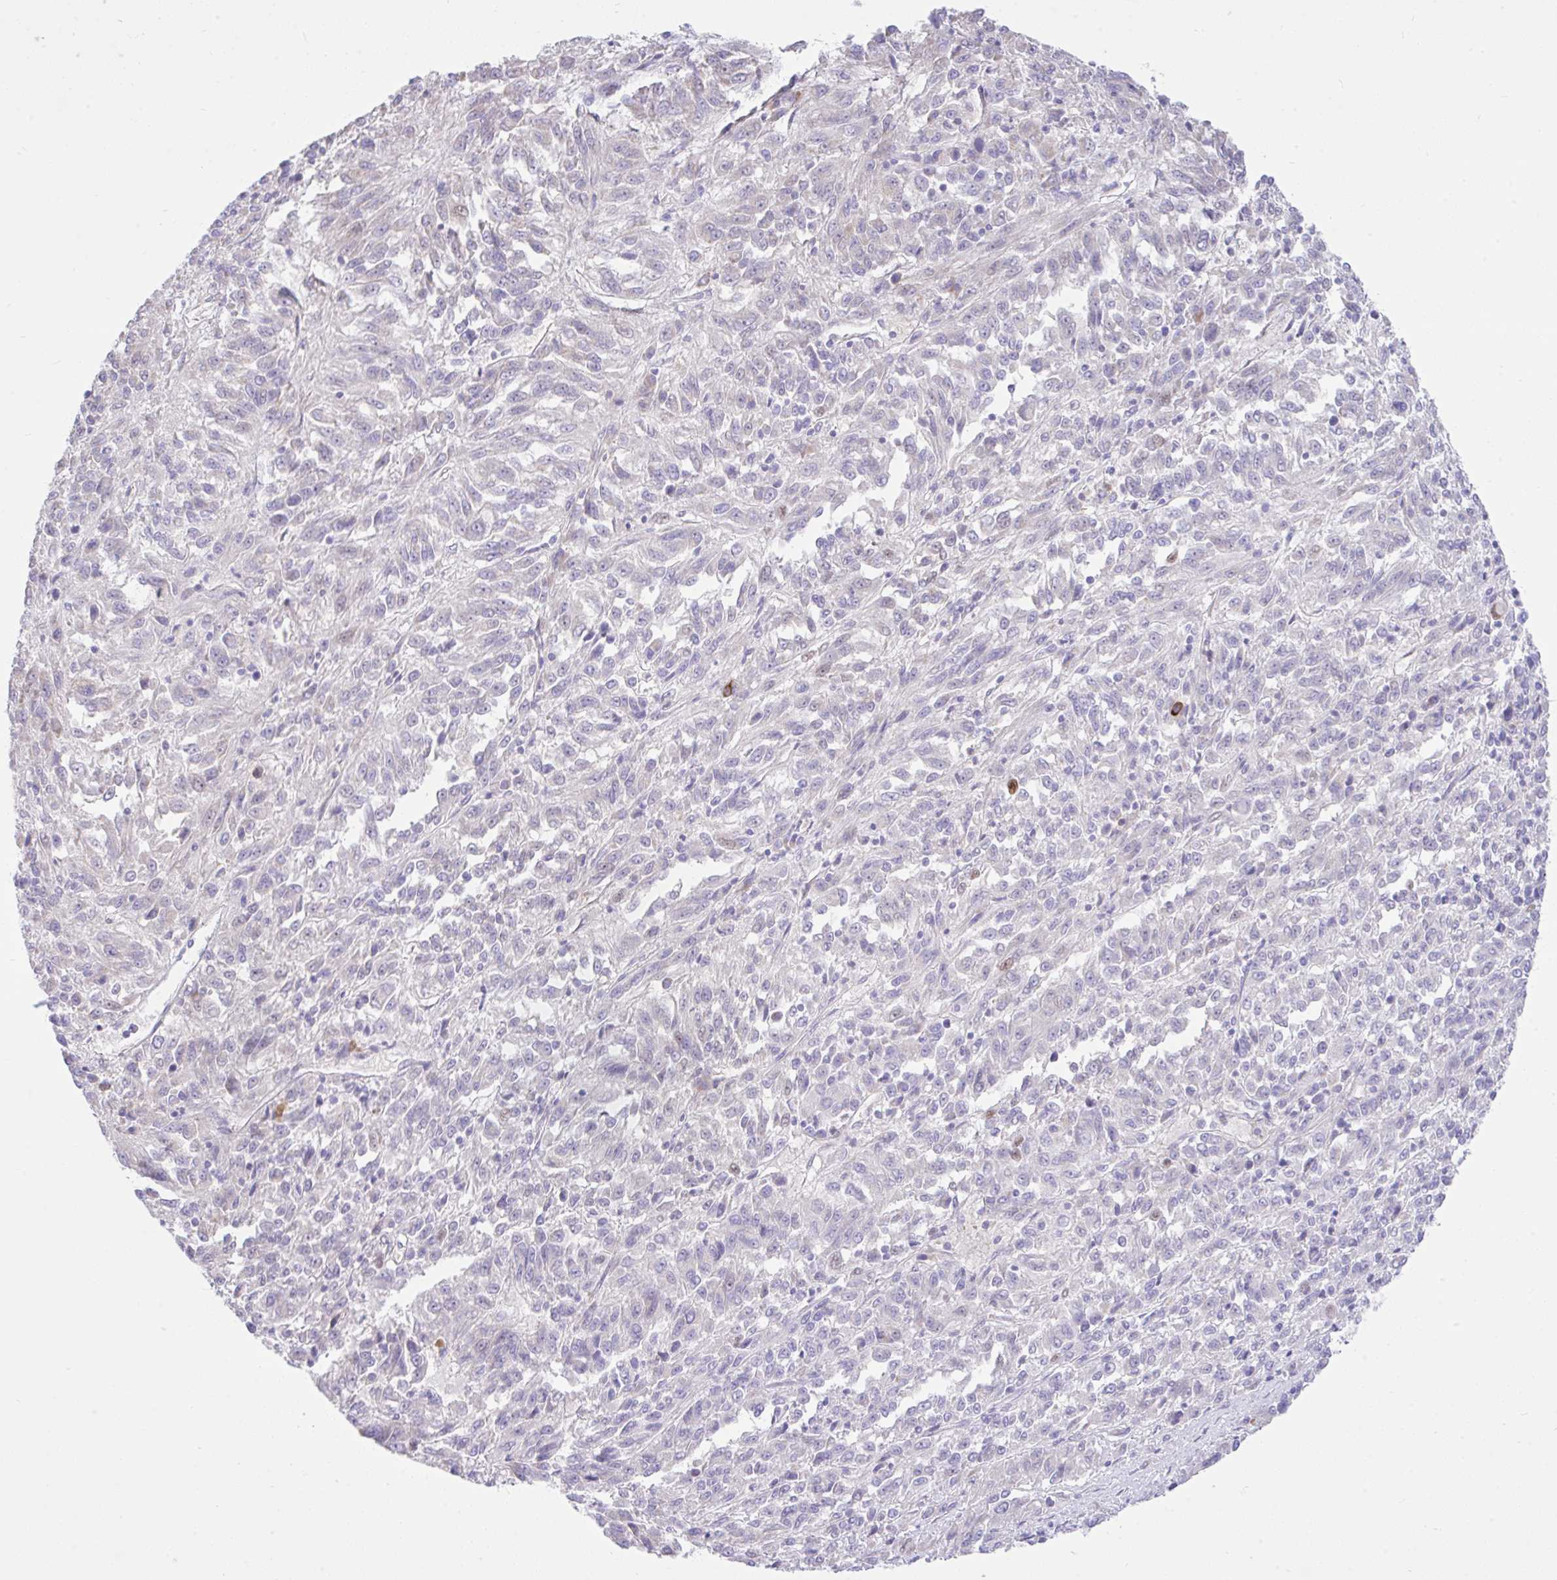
{"staining": {"intensity": "negative", "quantity": "none", "location": "none"}, "tissue": "melanoma", "cell_type": "Tumor cells", "image_type": "cancer", "snomed": [{"axis": "morphology", "description": "Malignant melanoma, Metastatic site"}, {"axis": "topography", "description": "Lung"}], "caption": "DAB (3,3'-diaminobenzidine) immunohistochemical staining of melanoma reveals no significant expression in tumor cells. The staining is performed using DAB (3,3'-diaminobenzidine) brown chromogen with nuclei counter-stained in using hematoxylin.", "gene": "EEF1A2", "patient": {"sex": "male", "age": 64}}